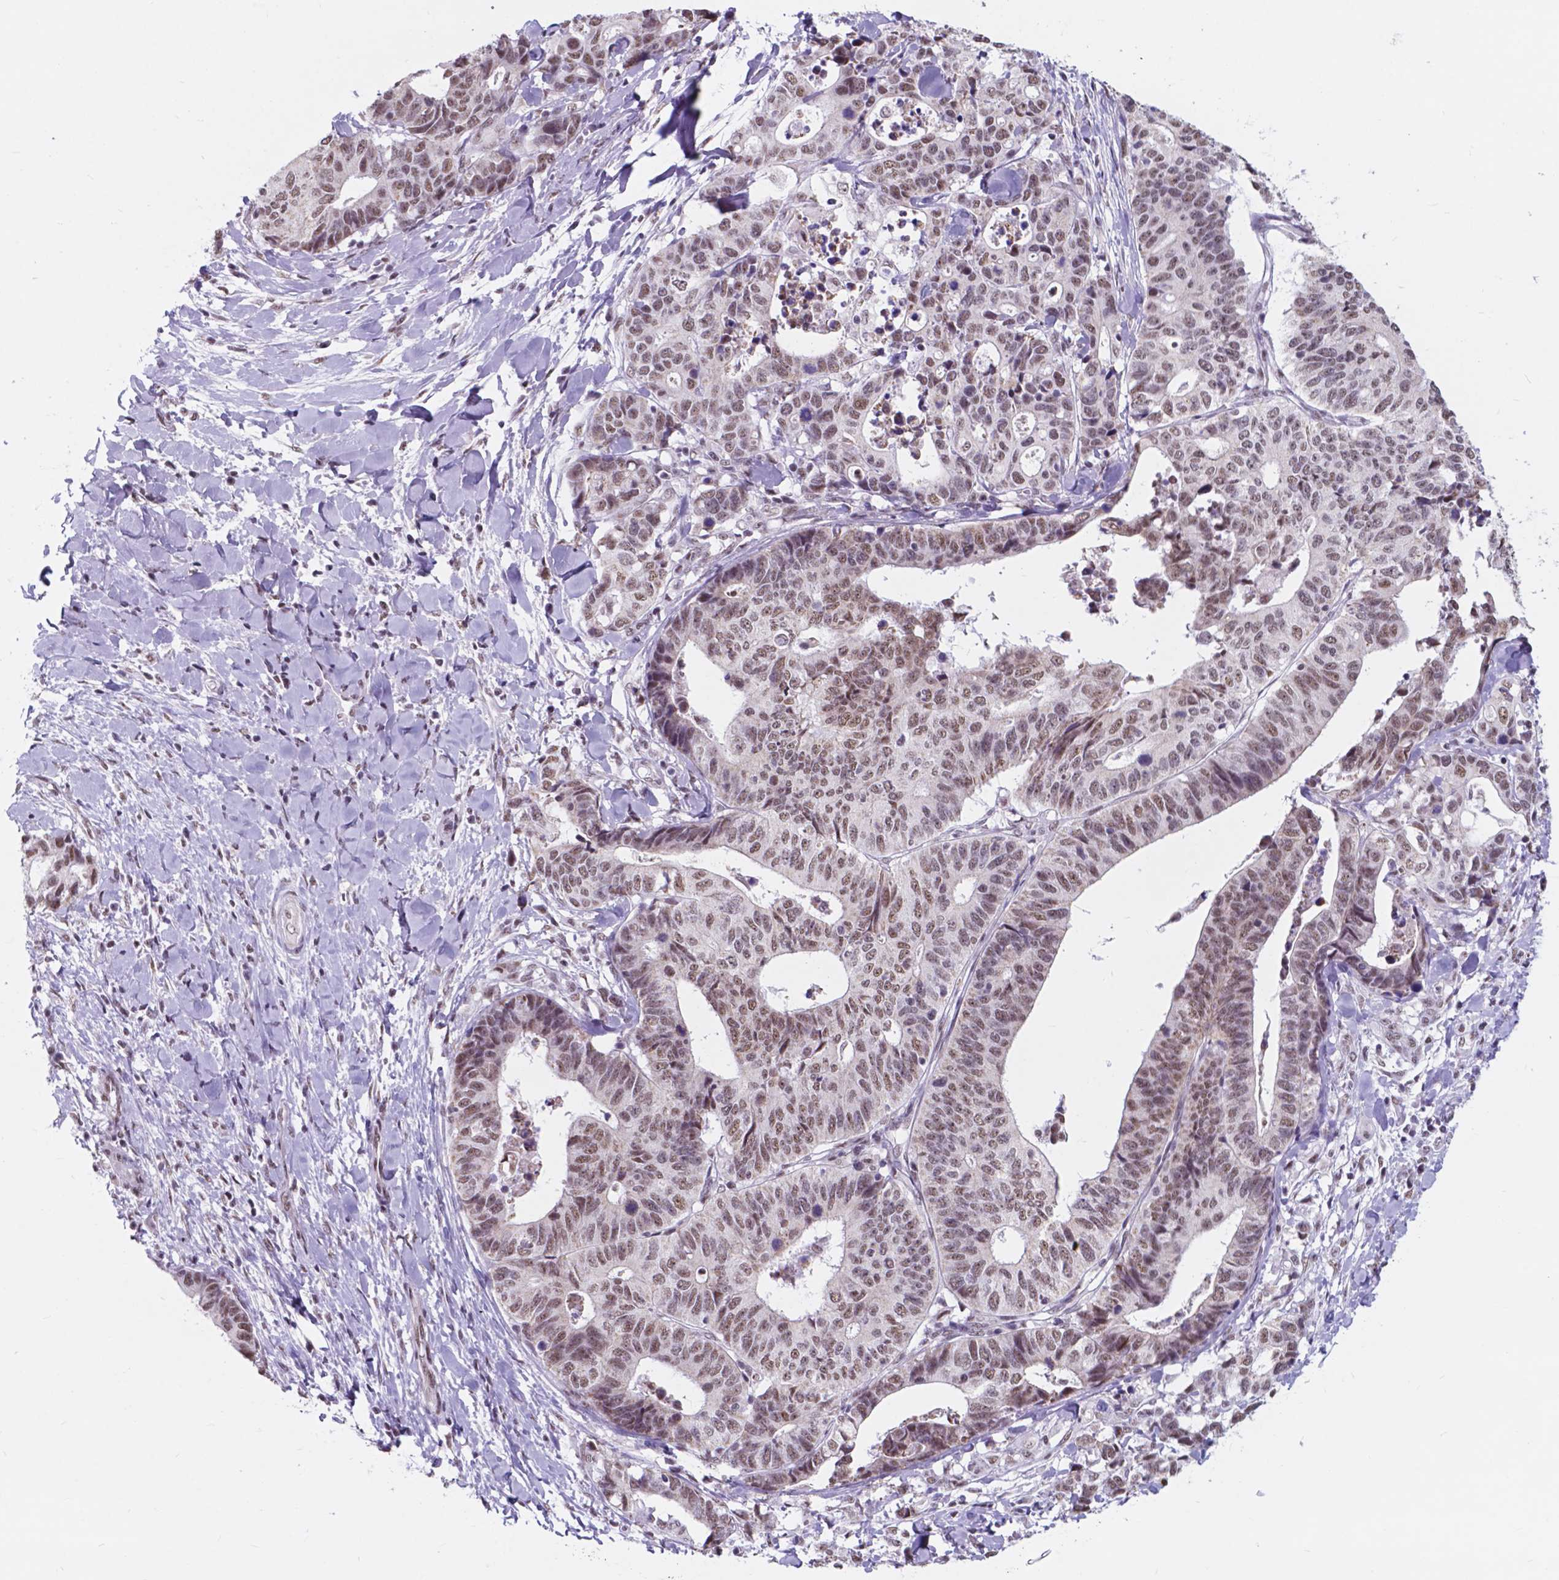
{"staining": {"intensity": "moderate", "quantity": ">75%", "location": "nuclear"}, "tissue": "stomach cancer", "cell_type": "Tumor cells", "image_type": "cancer", "snomed": [{"axis": "morphology", "description": "Adenocarcinoma, NOS"}, {"axis": "topography", "description": "Stomach, upper"}], "caption": "The image reveals staining of stomach cancer (adenocarcinoma), revealing moderate nuclear protein positivity (brown color) within tumor cells.", "gene": "BCAS2", "patient": {"sex": "female", "age": 67}}